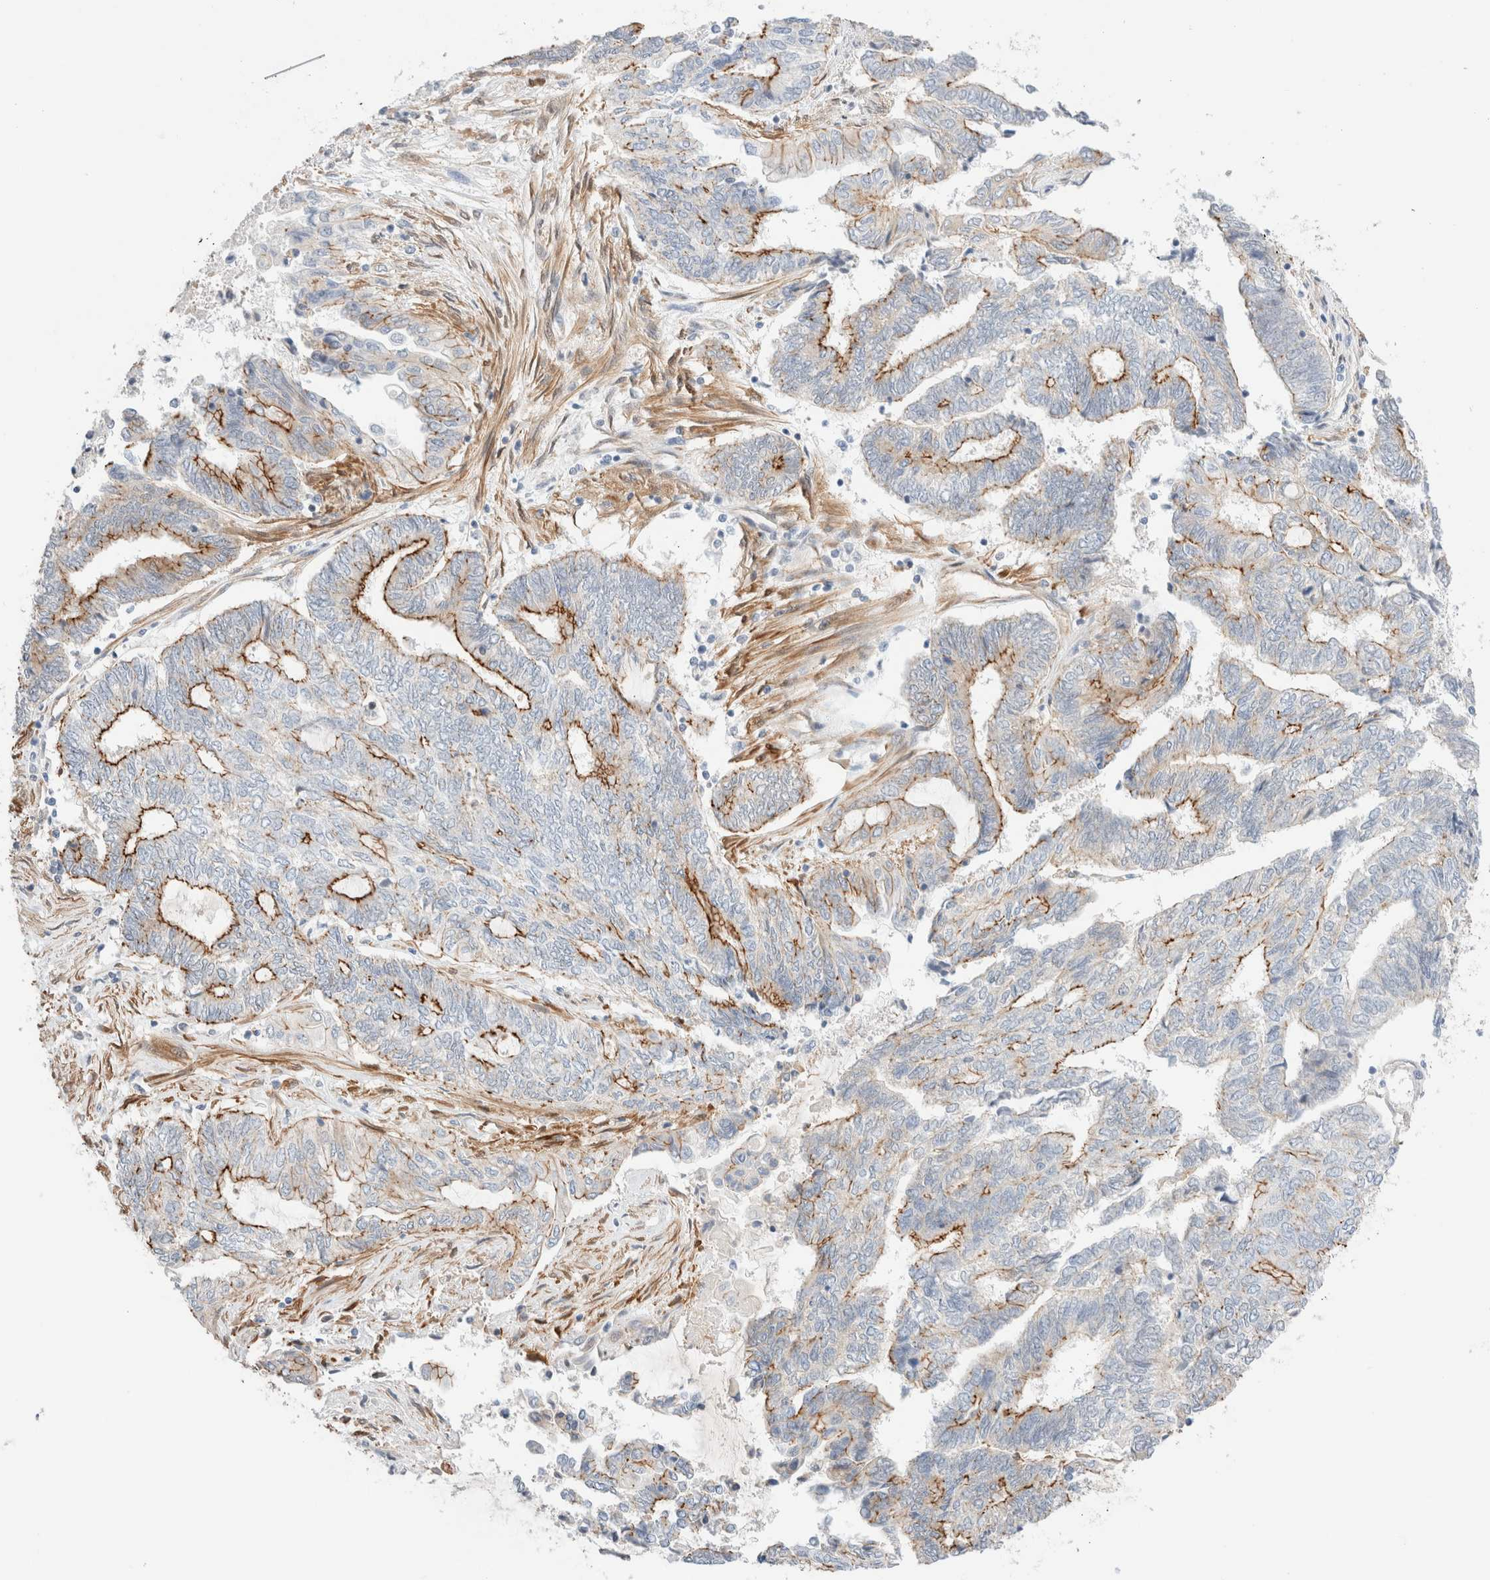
{"staining": {"intensity": "strong", "quantity": "25%-75%", "location": "cytoplasmic/membranous"}, "tissue": "endometrial cancer", "cell_type": "Tumor cells", "image_type": "cancer", "snomed": [{"axis": "morphology", "description": "Adenocarcinoma, NOS"}, {"axis": "topography", "description": "Uterus"}, {"axis": "topography", "description": "Endometrium"}], "caption": "Endometrial adenocarcinoma stained for a protein shows strong cytoplasmic/membranous positivity in tumor cells. Using DAB (brown) and hematoxylin (blue) stains, captured at high magnification using brightfield microscopy.", "gene": "LMCD1", "patient": {"sex": "female", "age": 70}}